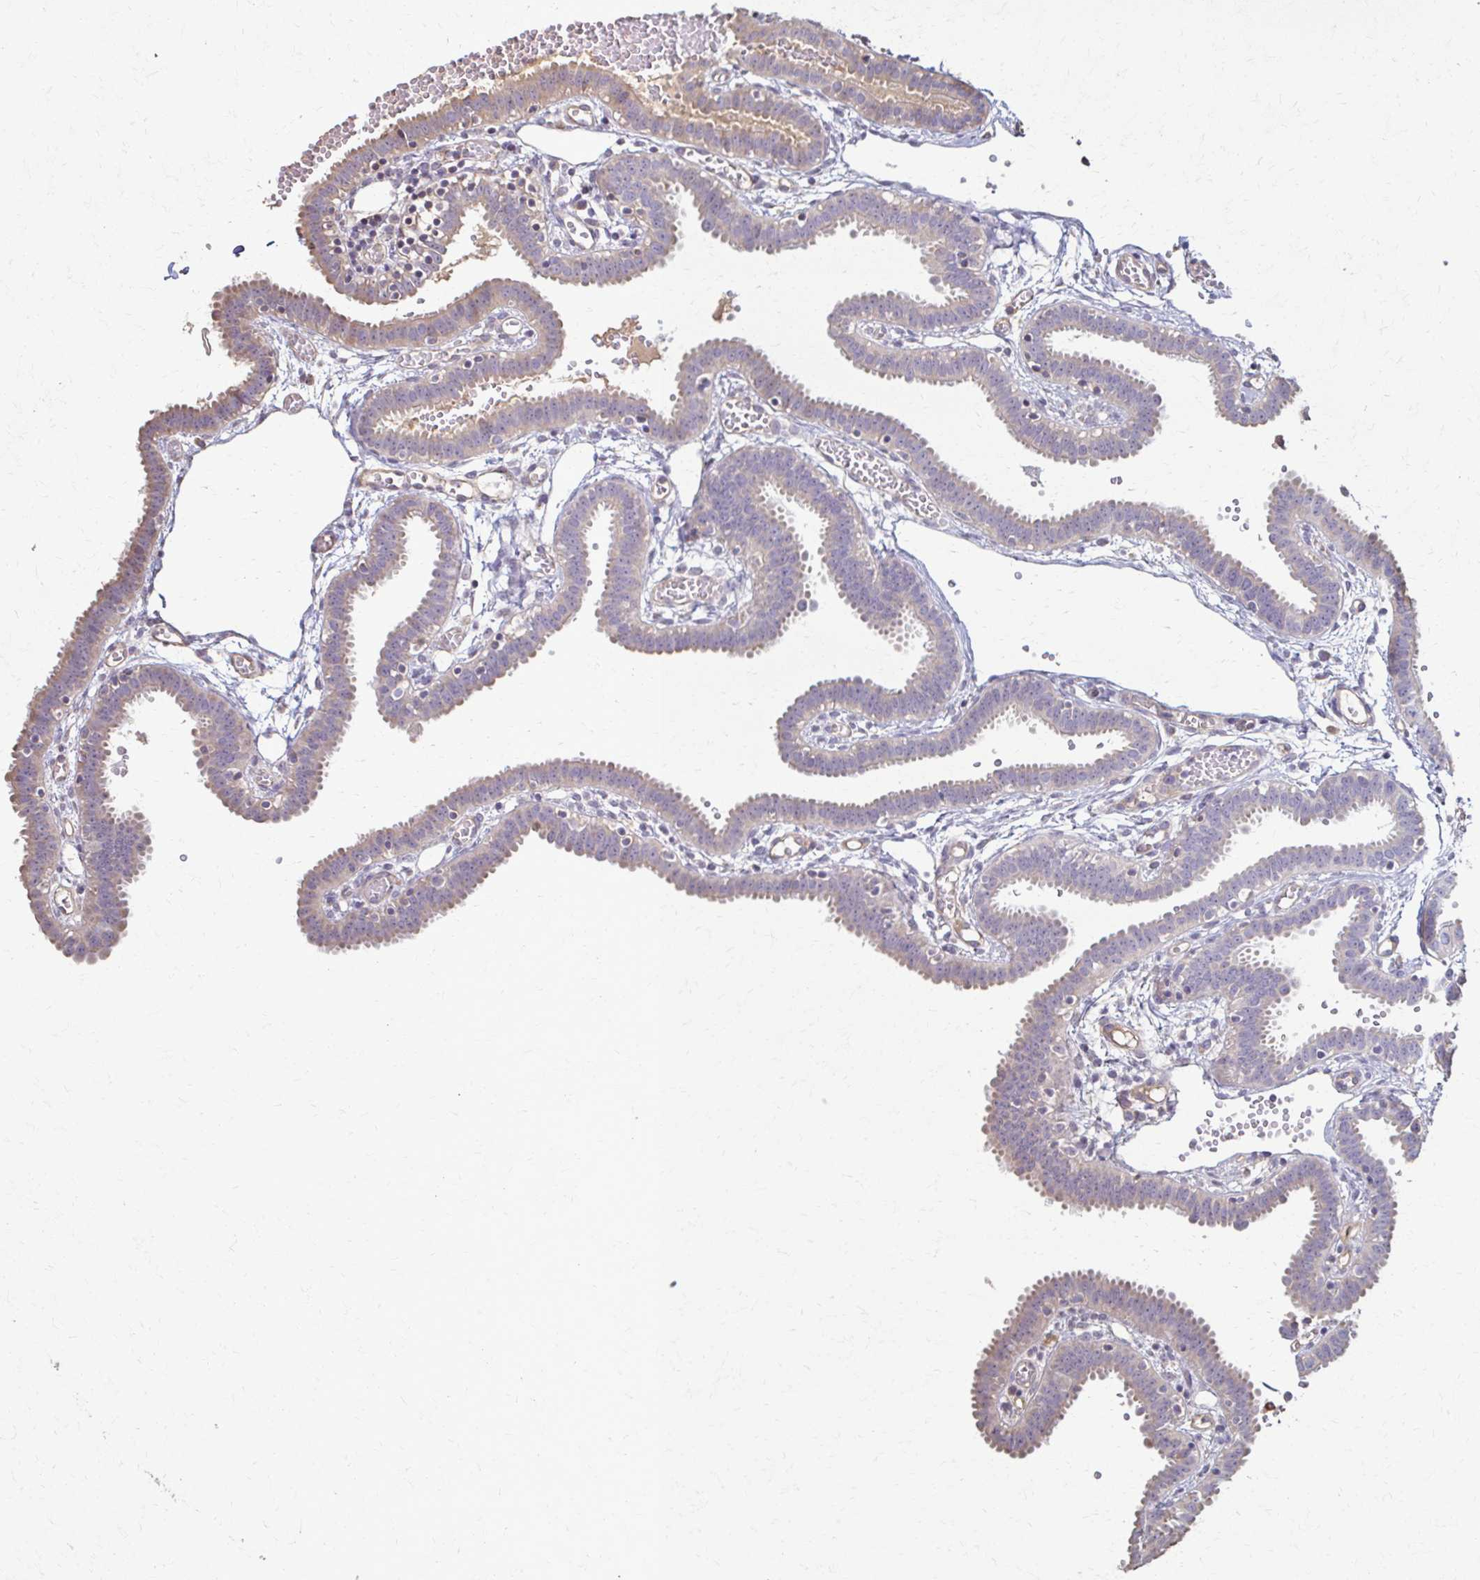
{"staining": {"intensity": "weak", "quantity": "<25%", "location": "cytoplasmic/membranous"}, "tissue": "fallopian tube", "cell_type": "Glandular cells", "image_type": "normal", "snomed": [{"axis": "morphology", "description": "Normal tissue, NOS"}, {"axis": "topography", "description": "Fallopian tube"}], "caption": "The micrograph reveals no significant positivity in glandular cells of fallopian tube.", "gene": "IL18BP", "patient": {"sex": "female", "age": 37}}